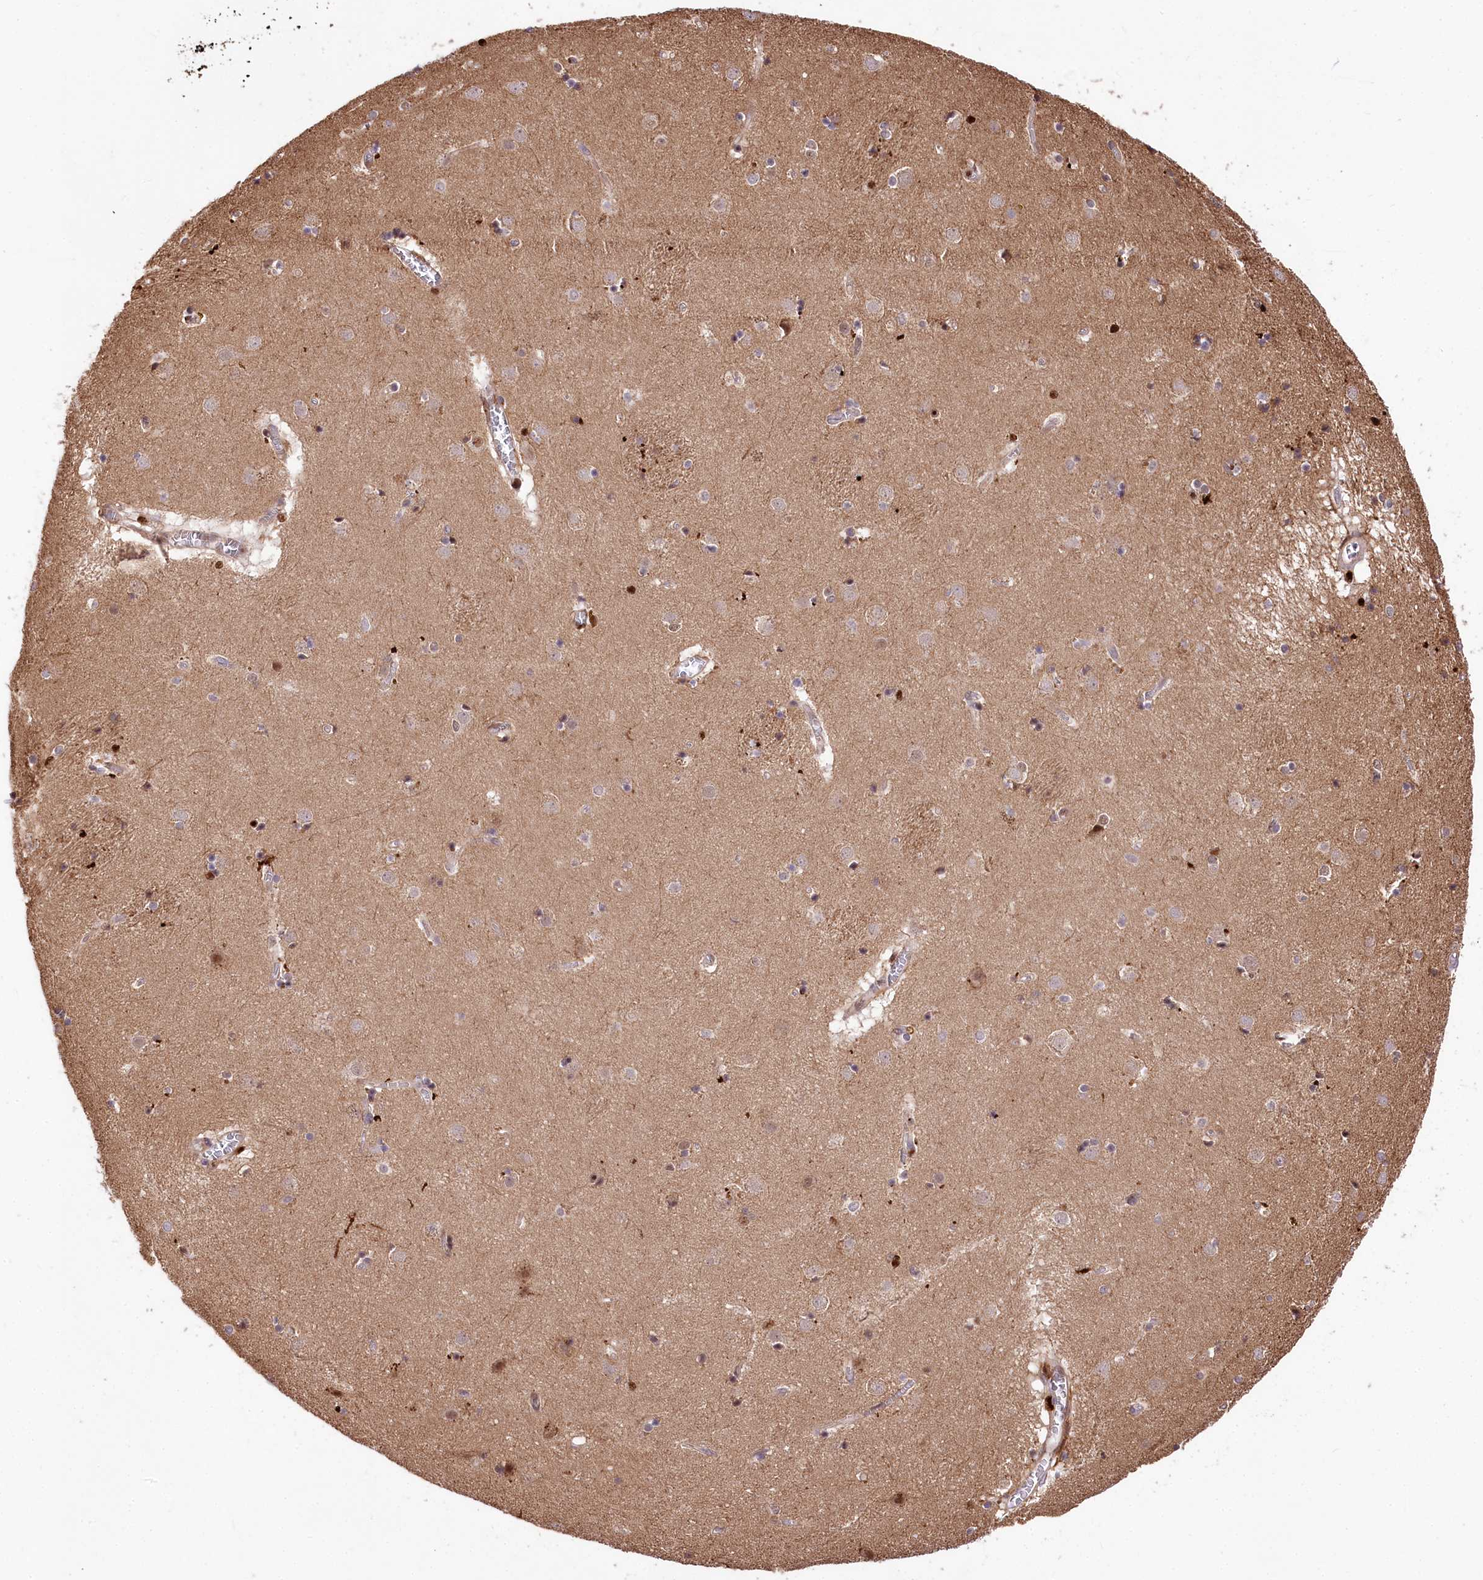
{"staining": {"intensity": "moderate", "quantity": "<25%", "location": "nuclear"}, "tissue": "caudate", "cell_type": "Glial cells", "image_type": "normal", "snomed": [{"axis": "morphology", "description": "Normal tissue, NOS"}, {"axis": "topography", "description": "Lateral ventricle wall"}], "caption": "An image showing moderate nuclear positivity in approximately <25% of glial cells in benign caudate, as visualized by brown immunohistochemical staining.", "gene": "FIGN", "patient": {"sex": "male", "age": 70}}